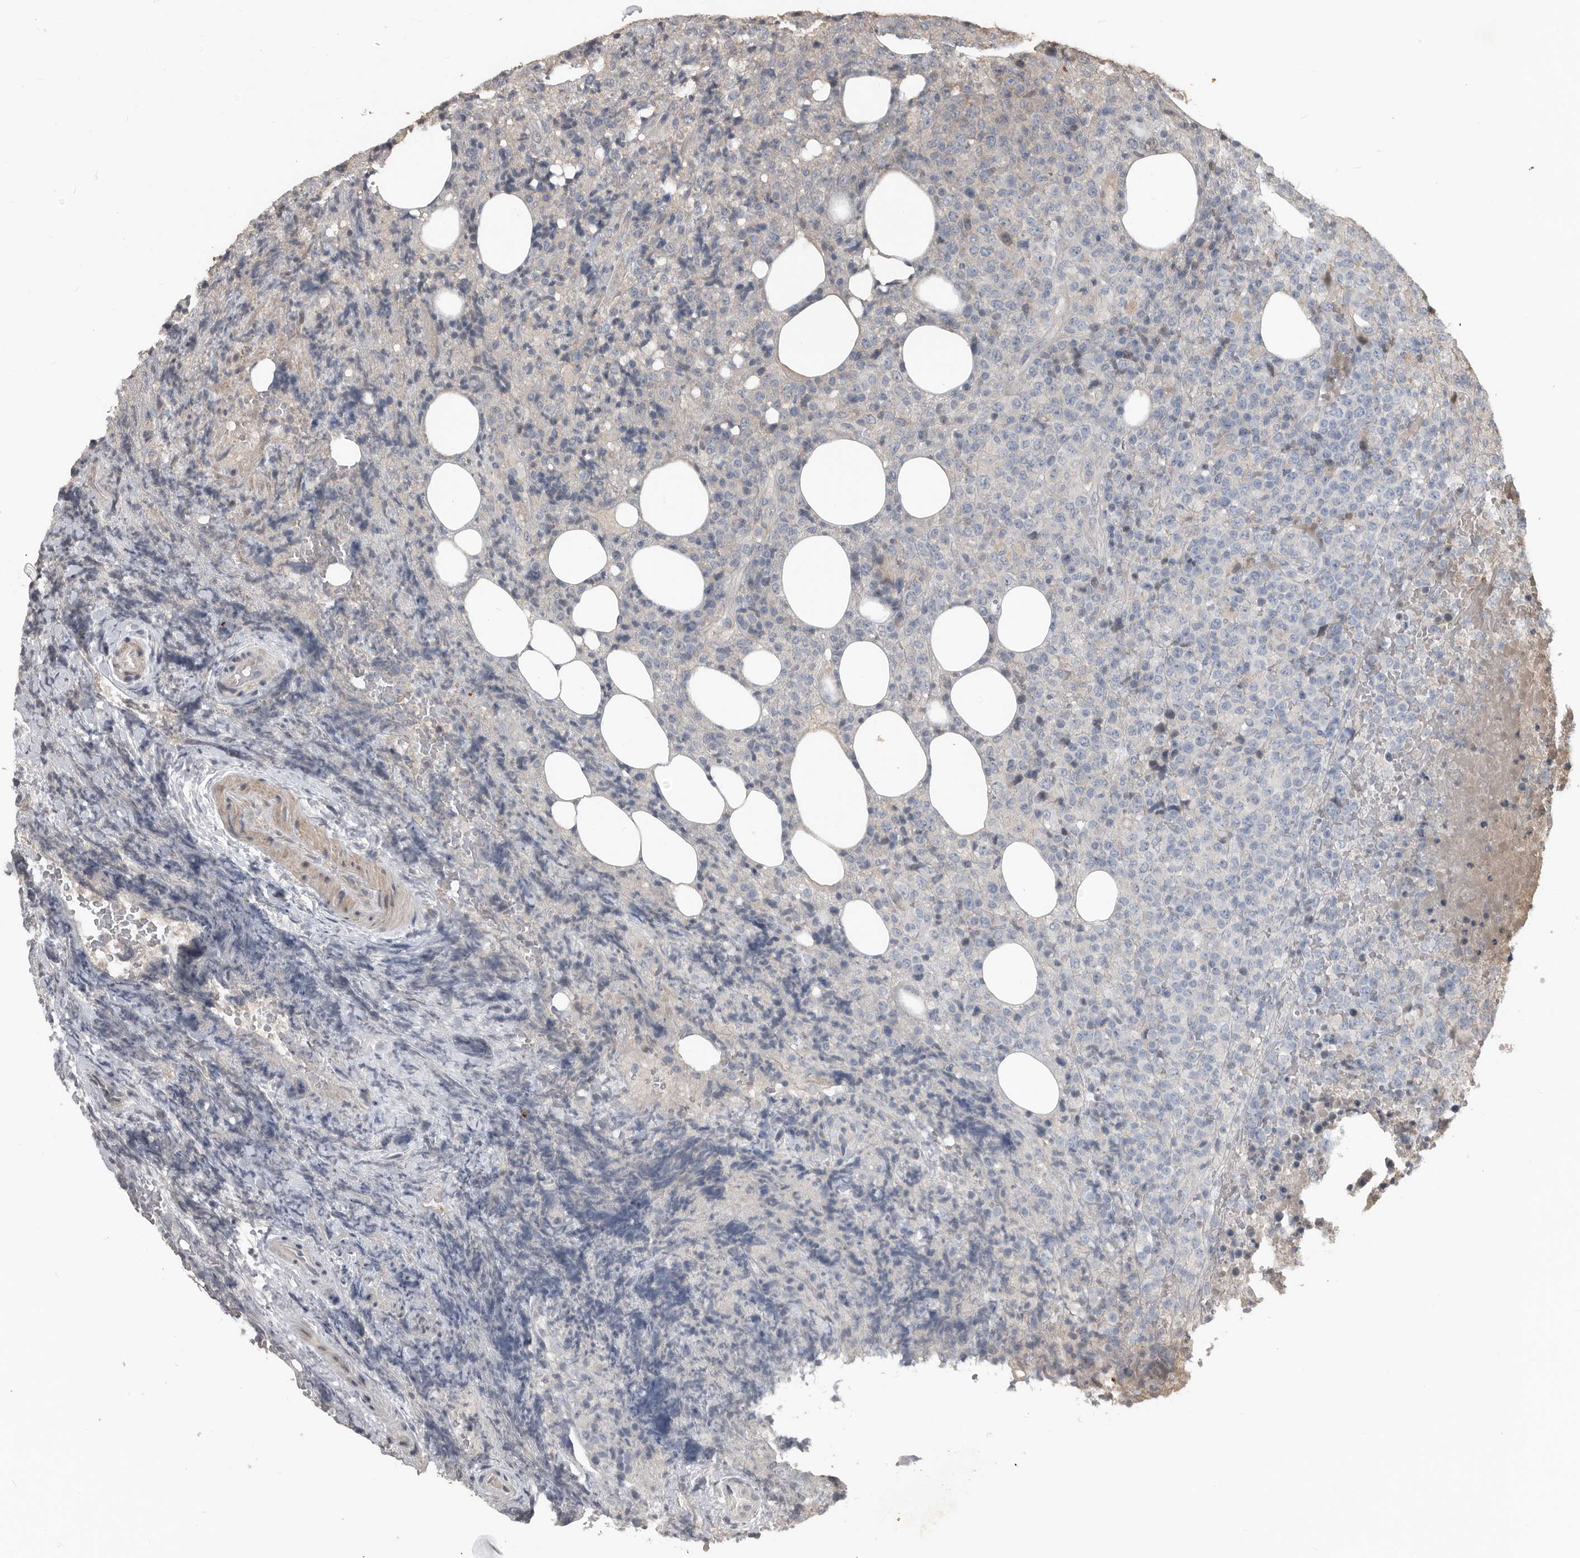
{"staining": {"intensity": "negative", "quantity": "none", "location": "none"}, "tissue": "lymphoma", "cell_type": "Tumor cells", "image_type": "cancer", "snomed": [{"axis": "morphology", "description": "Malignant lymphoma, non-Hodgkin's type, High grade"}, {"axis": "topography", "description": "Lymph node"}], "caption": "IHC image of lymphoma stained for a protein (brown), which demonstrates no staining in tumor cells.", "gene": "BAMBI", "patient": {"sex": "male", "age": 13}}